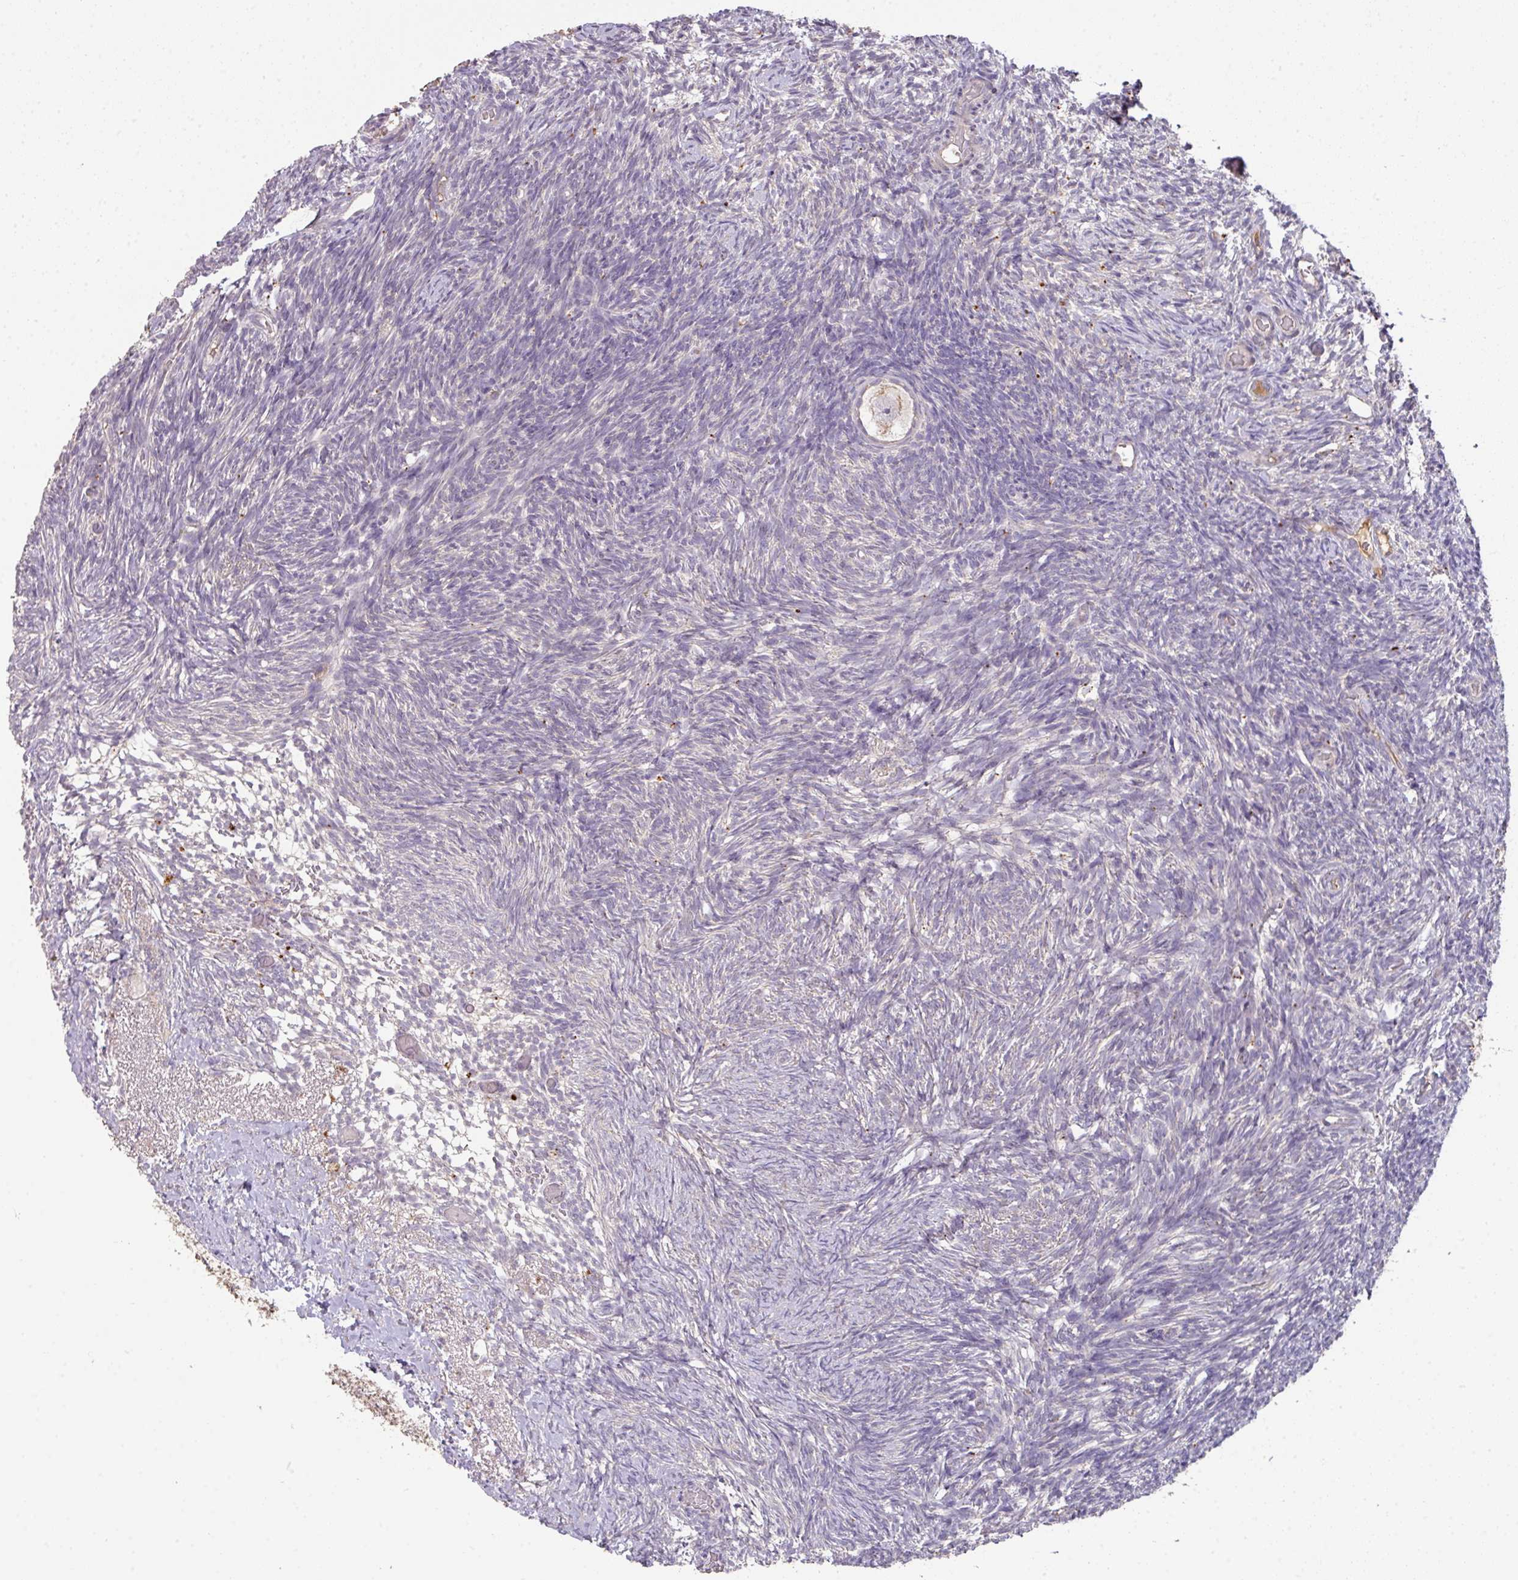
{"staining": {"intensity": "moderate", "quantity": "<25%", "location": "cytoplasmic/membranous"}, "tissue": "ovary", "cell_type": "Follicle cells", "image_type": "normal", "snomed": [{"axis": "morphology", "description": "Normal tissue, NOS"}, {"axis": "topography", "description": "Ovary"}], "caption": "Ovary stained with DAB (3,3'-diaminobenzidine) immunohistochemistry (IHC) shows low levels of moderate cytoplasmic/membranous staining in approximately <25% of follicle cells. The staining was performed using DAB (3,3'-diaminobenzidine), with brown indicating positive protein expression. Nuclei are stained blue with hematoxylin.", "gene": "ZNF266", "patient": {"sex": "female", "age": 39}}